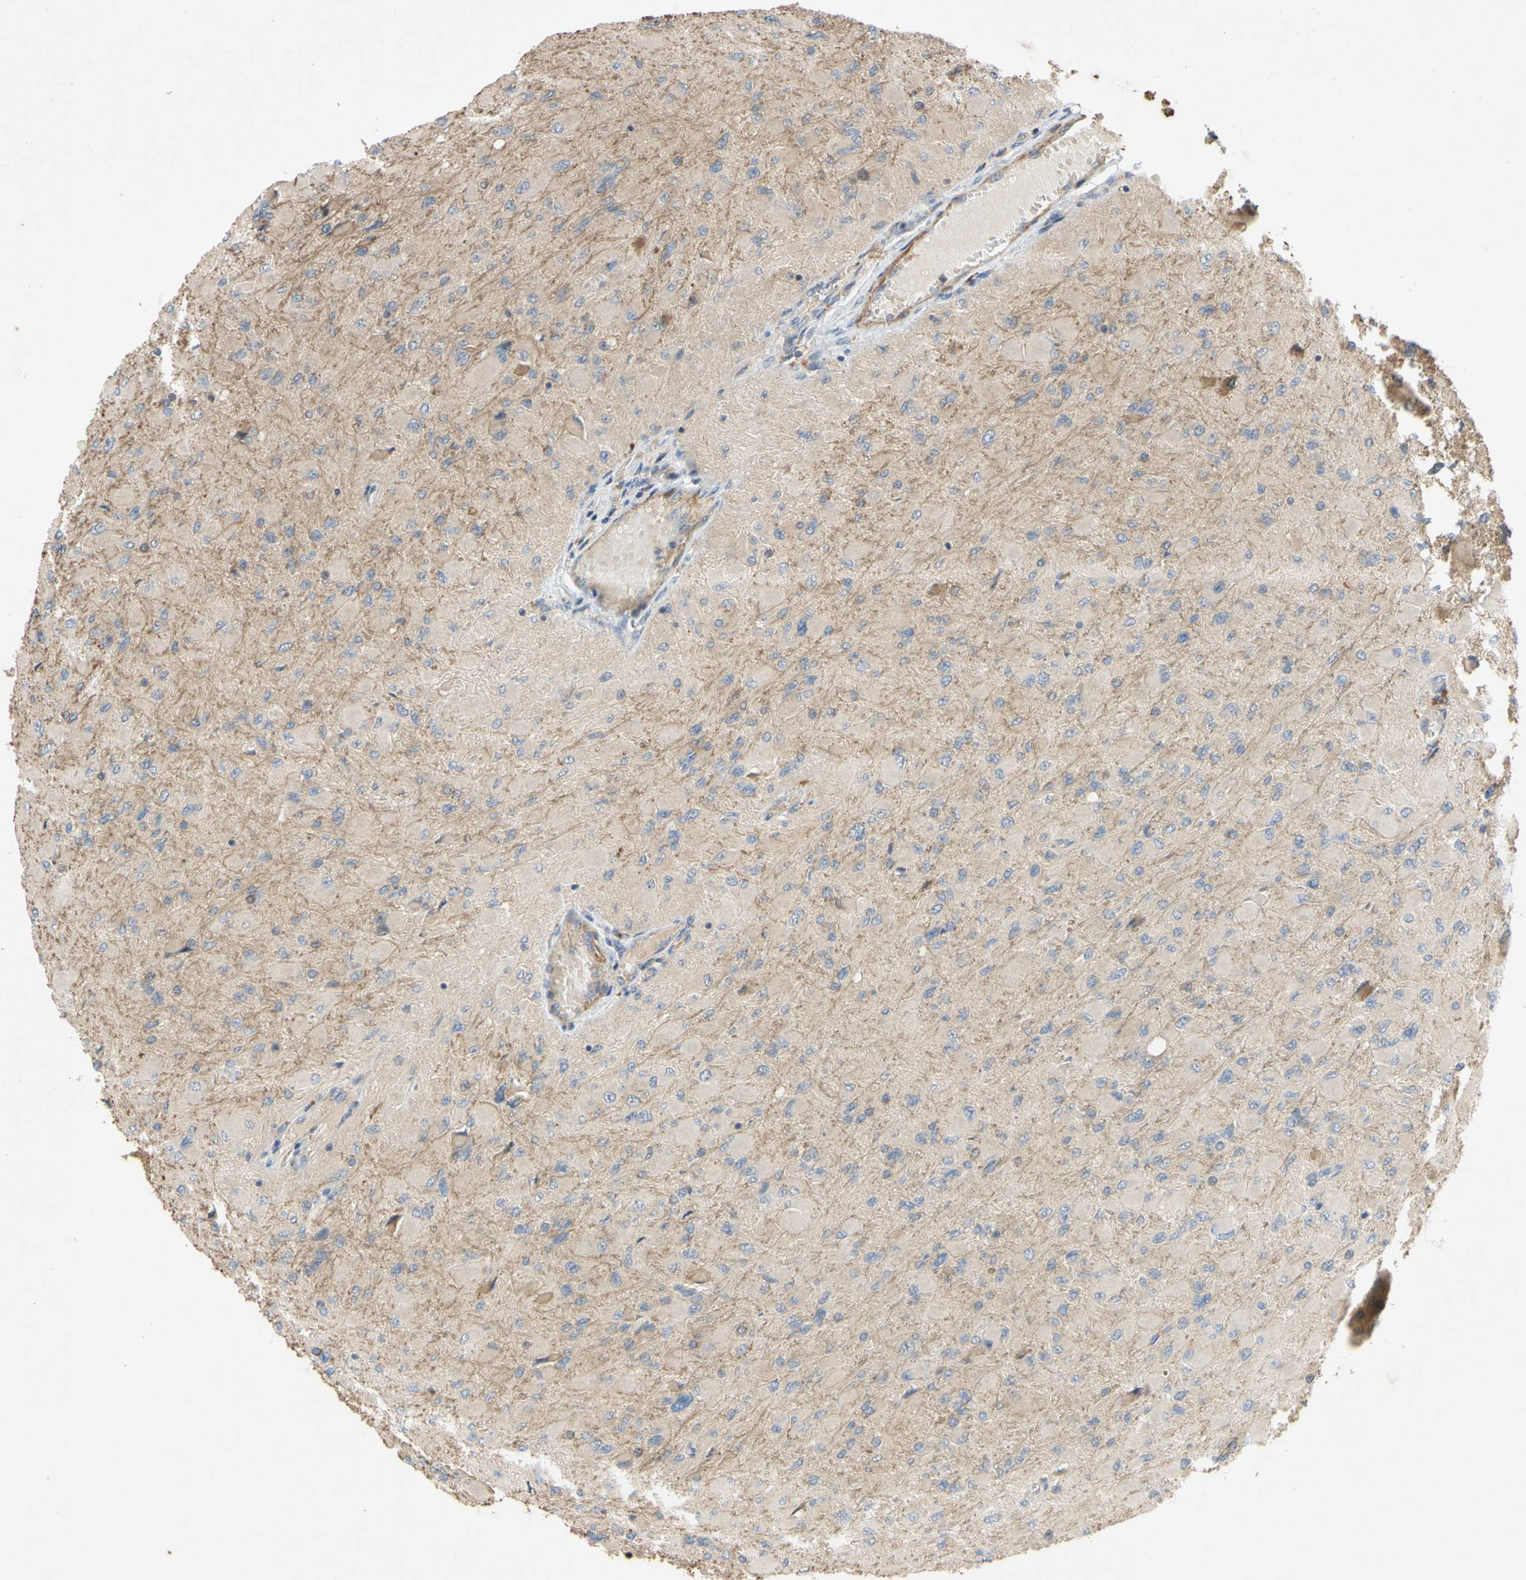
{"staining": {"intensity": "negative", "quantity": "none", "location": "none"}, "tissue": "glioma", "cell_type": "Tumor cells", "image_type": "cancer", "snomed": [{"axis": "morphology", "description": "Glioma, malignant, High grade"}, {"axis": "topography", "description": "Cerebral cortex"}], "caption": "Tumor cells show no significant expression in malignant glioma (high-grade). (Stains: DAB immunohistochemistry (IHC) with hematoxylin counter stain, Microscopy: brightfield microscopy at high magnification).", "gene": "PARD6A", "patient": {"sex": "female", "age": 36}}